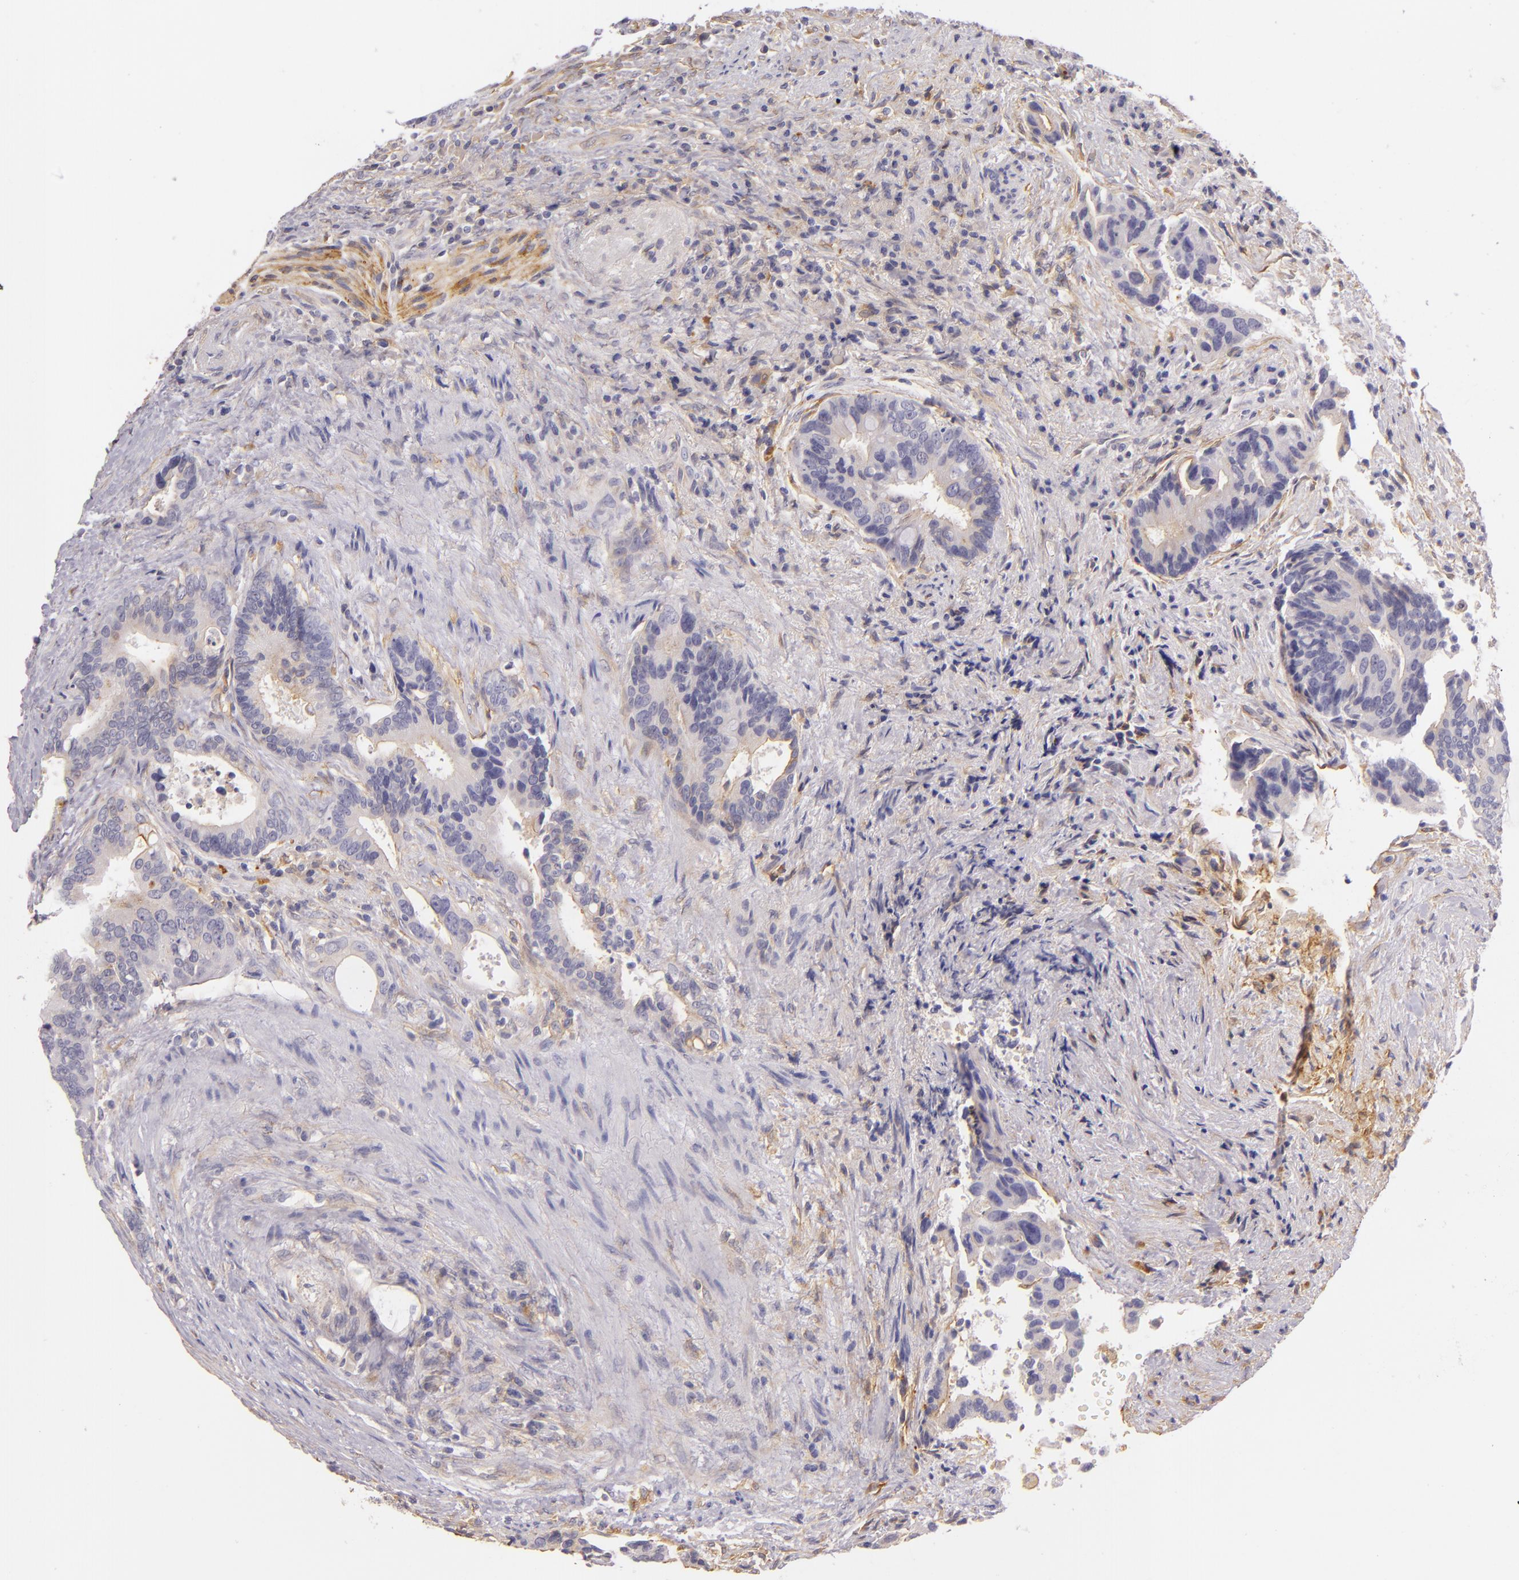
{"staining": {"intensity": "negative", "quantity": "none", "location": "none"}, "tissue": "colorectal cancer", "cell_type": "Tumor cells", "image_type": "cancer", "snomed": [{"axis": "morphology", "description": "Adenocarcinoma, NOS"}, {"axis": "topography", "description": "Rectum"}], "caption": "Human adenocarcinoma (colorectal) stained for a protein using immunohistochemistry (IHC) displays no expression in tumor cells.", "gene": "CTSF", "patient": {"sex": "female", "age": 67}}